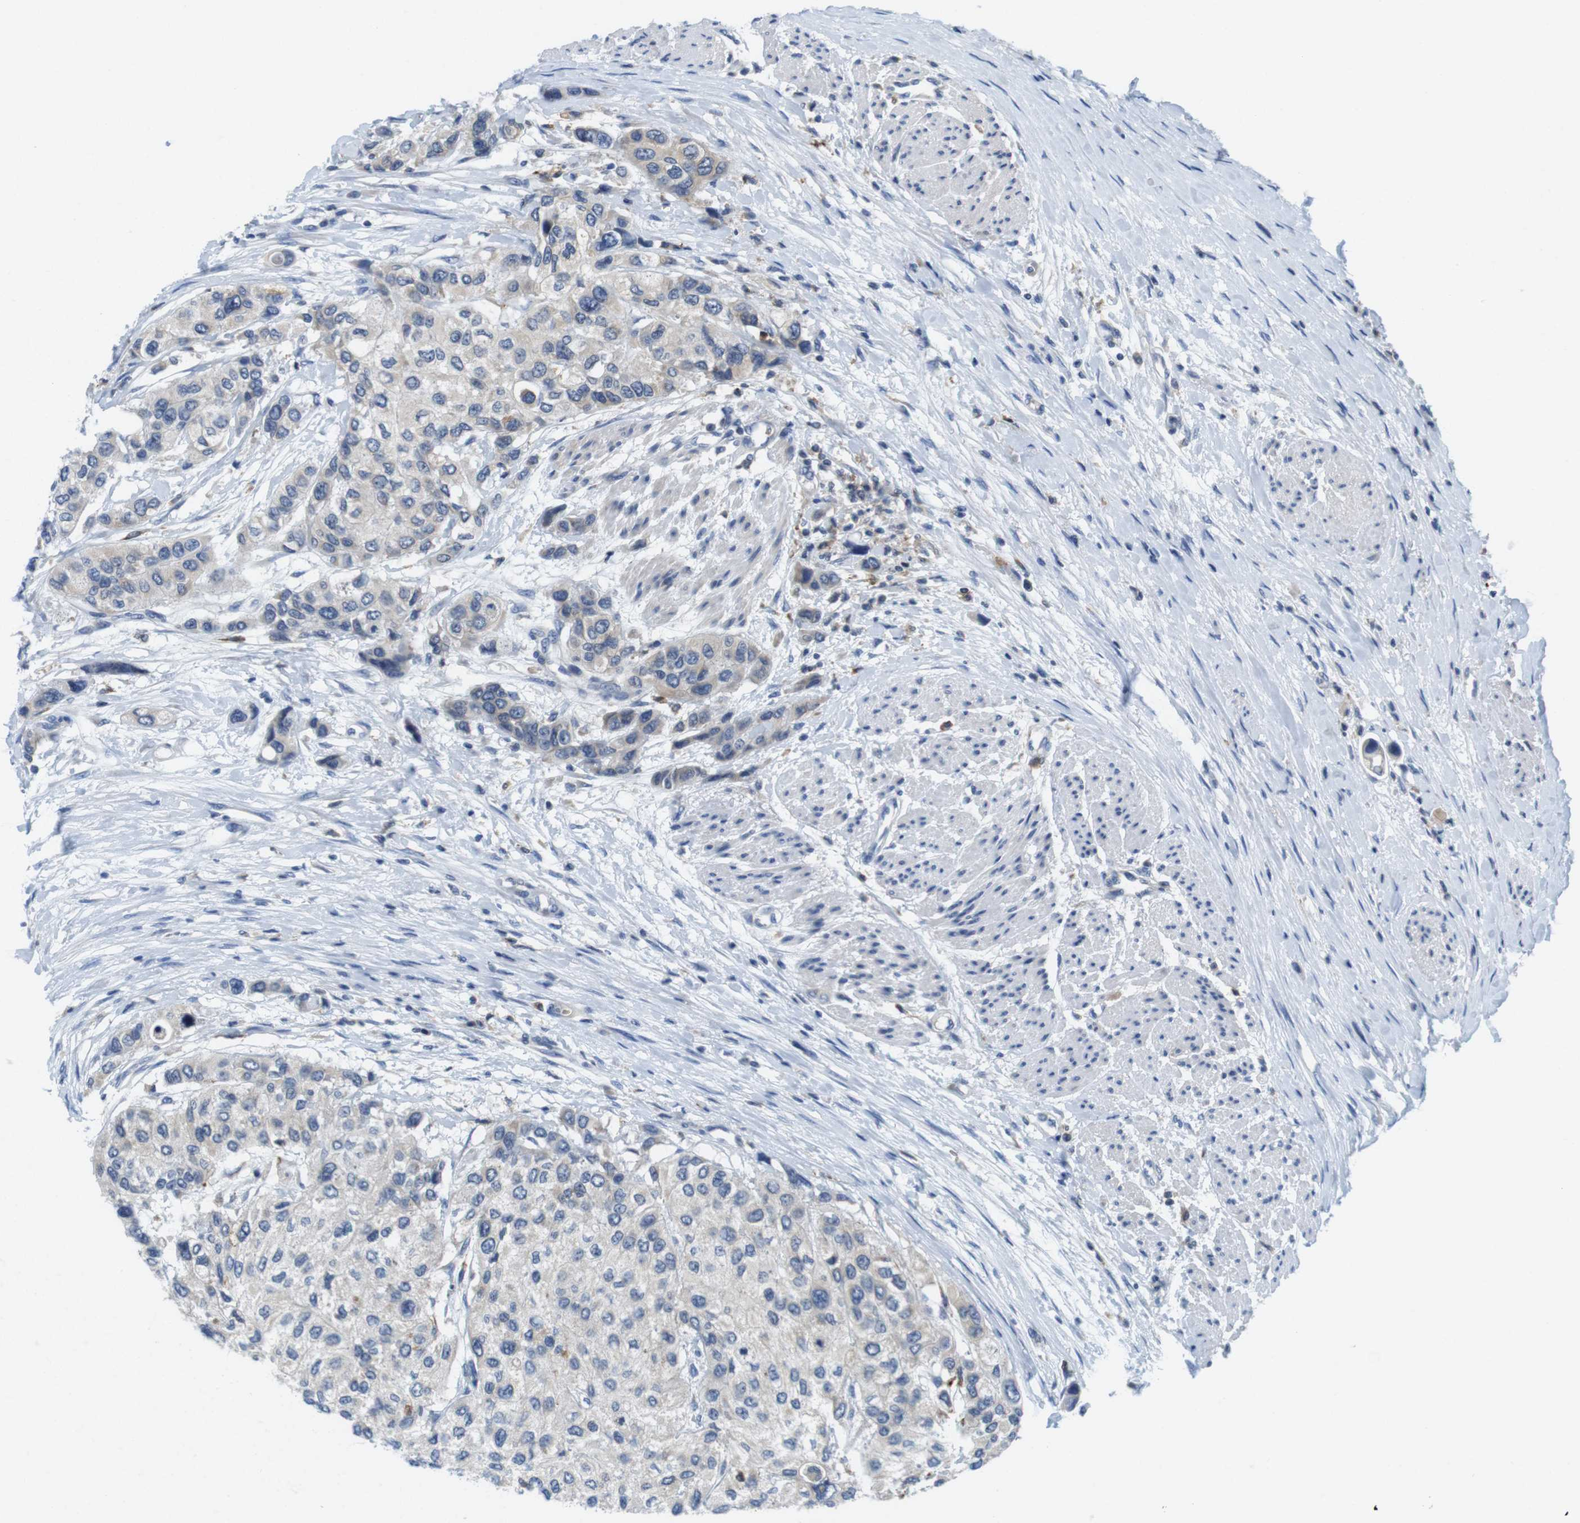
{"staining": {"intensity": "negative", "quantity": "none", "location": "none"}, "tissue": "urothelial cancer", "cell_type": "Tumor cells", "image_type": "cancer", "snomed": [{"axis": "morphology", "description": "Urothelial carcinoma, High grade"}, {"axis": "topography", "description": "Urinary bladder"}], "caption": "Tumor cells show no significant protein expression in urothelial cancer.", "gene": "CNGA2", "patient": {"sex": "female", "age": 56}}